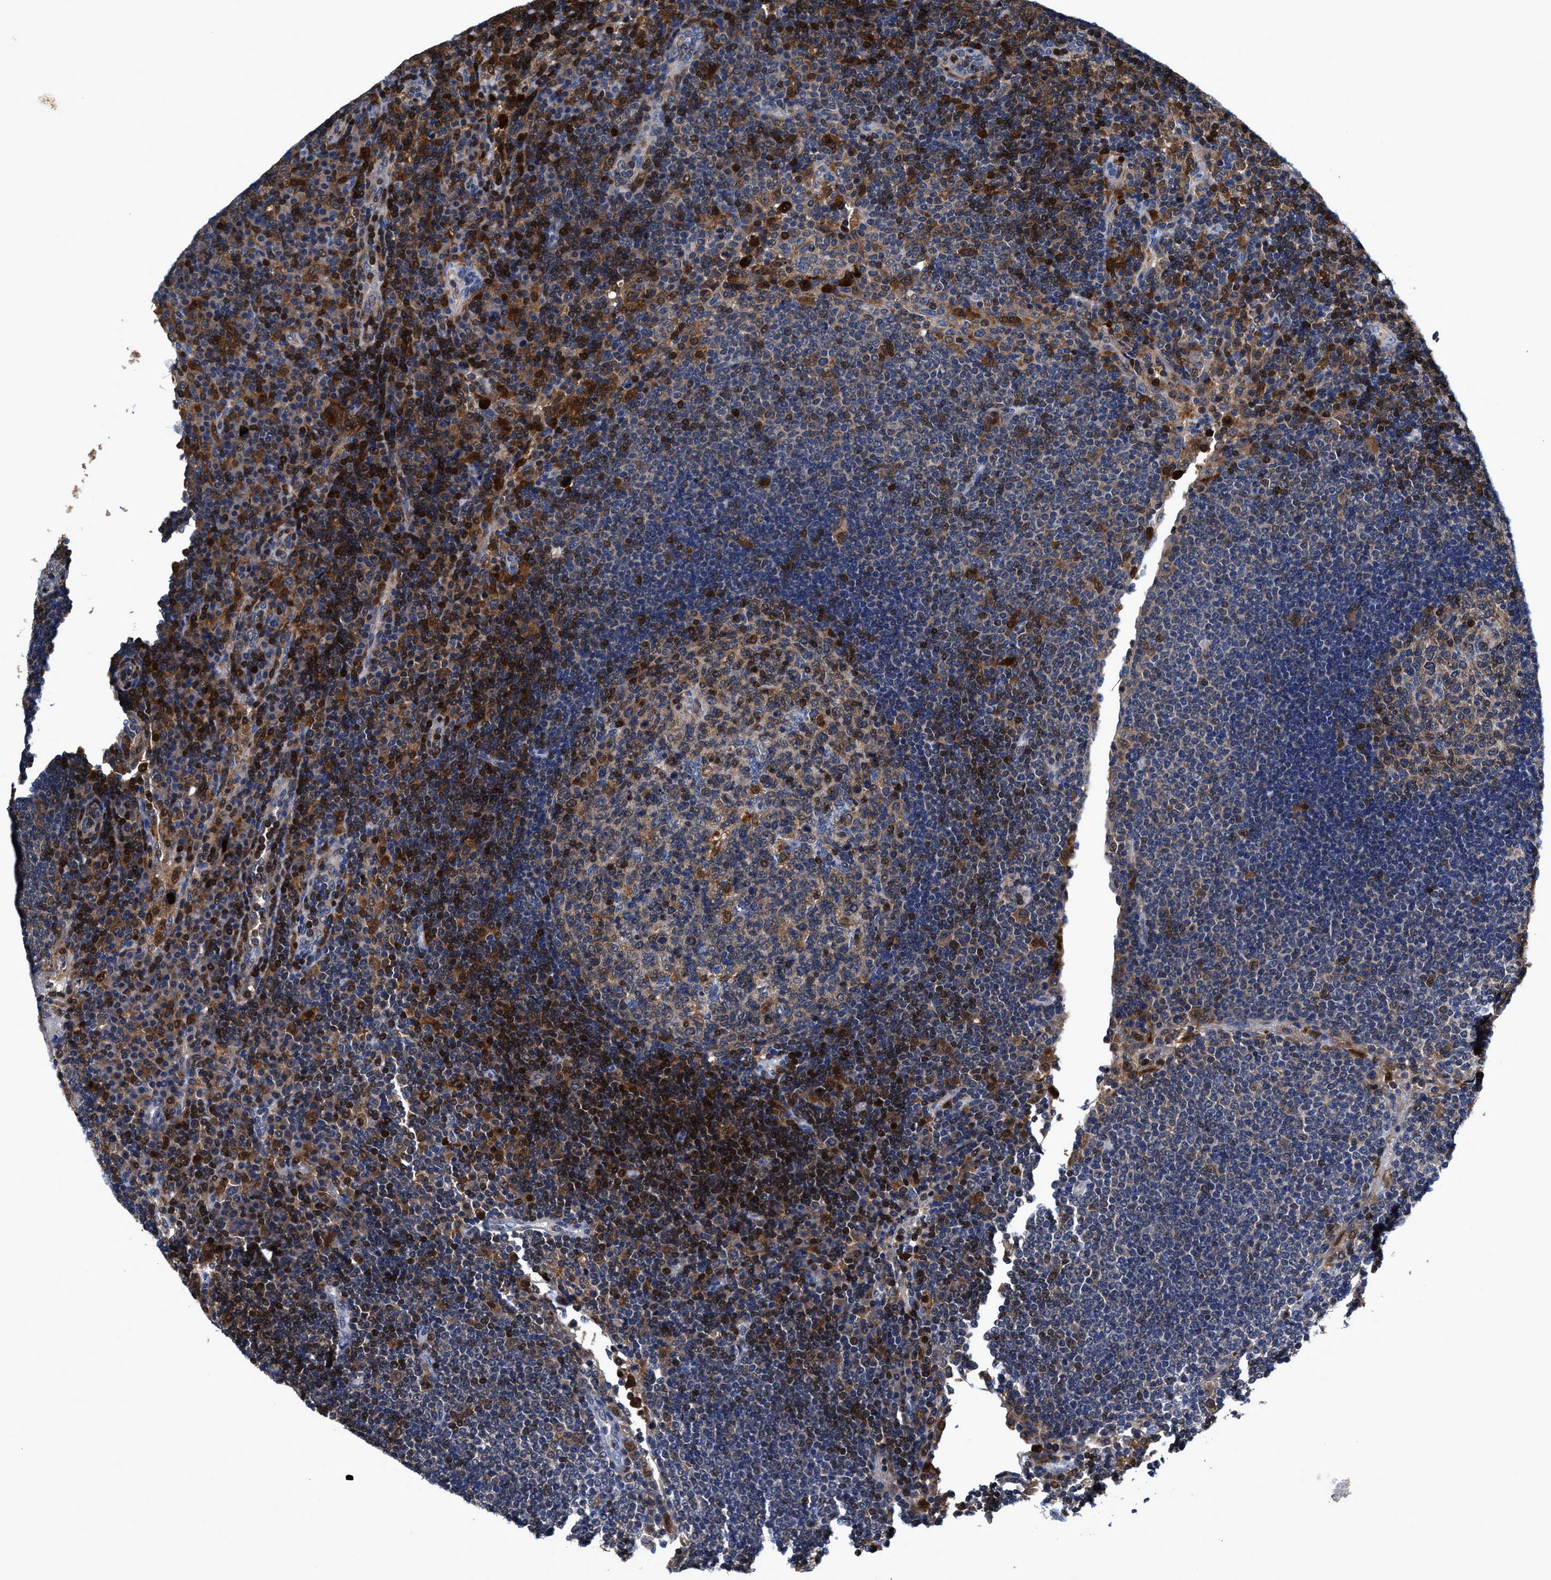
{"staining": {"intensity": "moderate", "quantity": "<25%", "location": "cytoplasmic/membranous,nuclear"}, "tissue": "lymph node", "cell_type": "Germinal center cells", "image_type": "normal", "snomed": [{"axis": "morphology", "description": "Normal tissue, NOS"}, {"axis": "topography", "description": "Lymph node"}], "caption": "Unremarkable lymph node displays moderate cytoplasmic/membranous,nuclear staining in about <25% of germinal center cells.", "gene": "RGS10", "patient": {"sex": "female", "age": 53}}